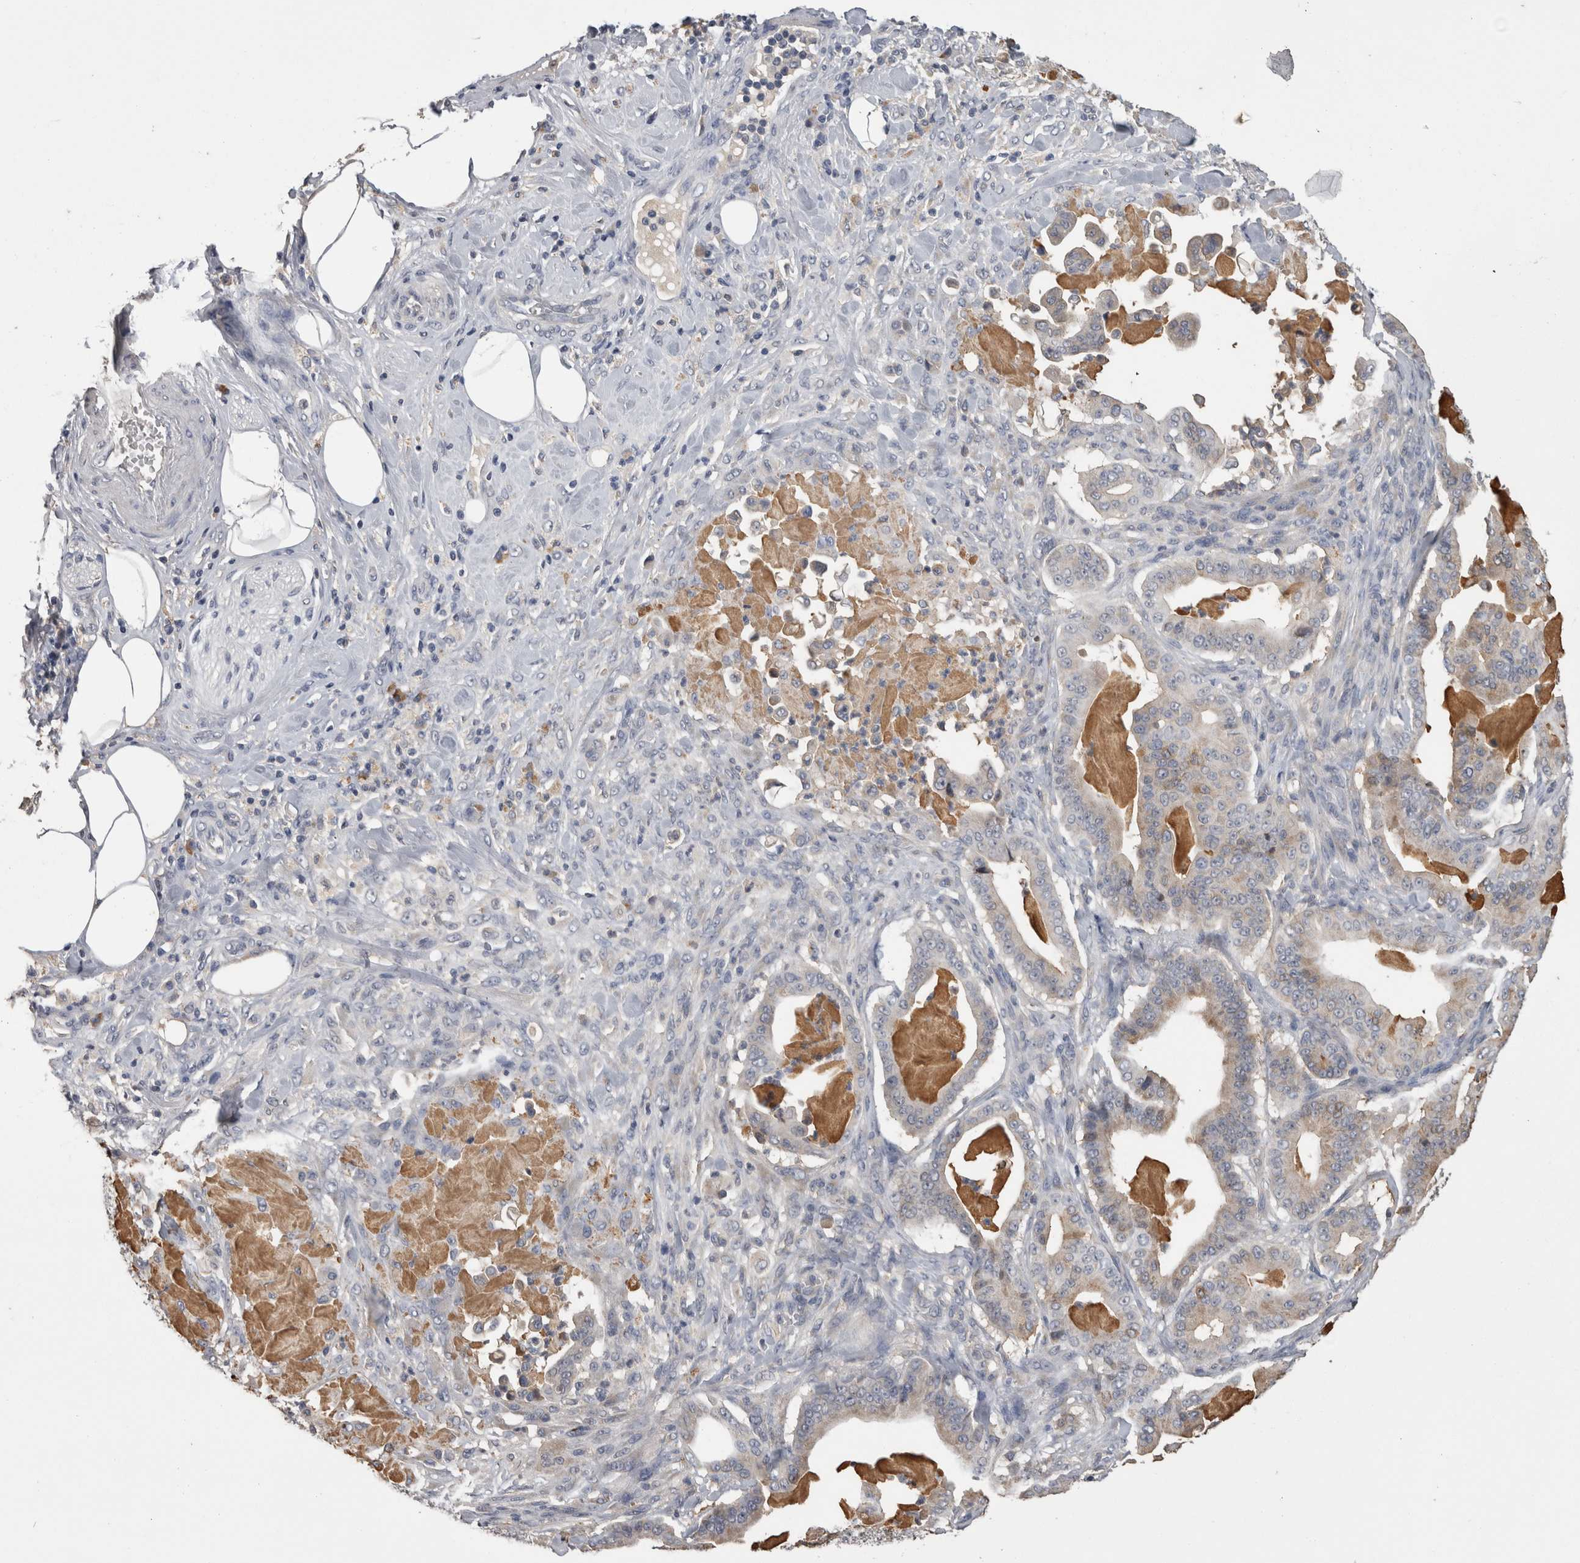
{"staining": {"intensity": "weak", "quantity": "25%-75%", "location": "cytoplasmic/membranous"}, "tissue": "pancreatic cancer", "cell_type": "Tumor cells", "image_type": "cancer", "snomed": [{"axis": "morphology", "description": "Adenocarcinoma, NOS"}, {"axis": "topography", "description": "Pancreas"}], "caption": "Pancreatic cancer (adenocarcinoma) stained with a brown dye shows weak cytoplasmic/membranous positive expression in about 25%-75% of tumor cells.", "gene": "ANXA13", "patient": {"sex": "male", "age": 63}}